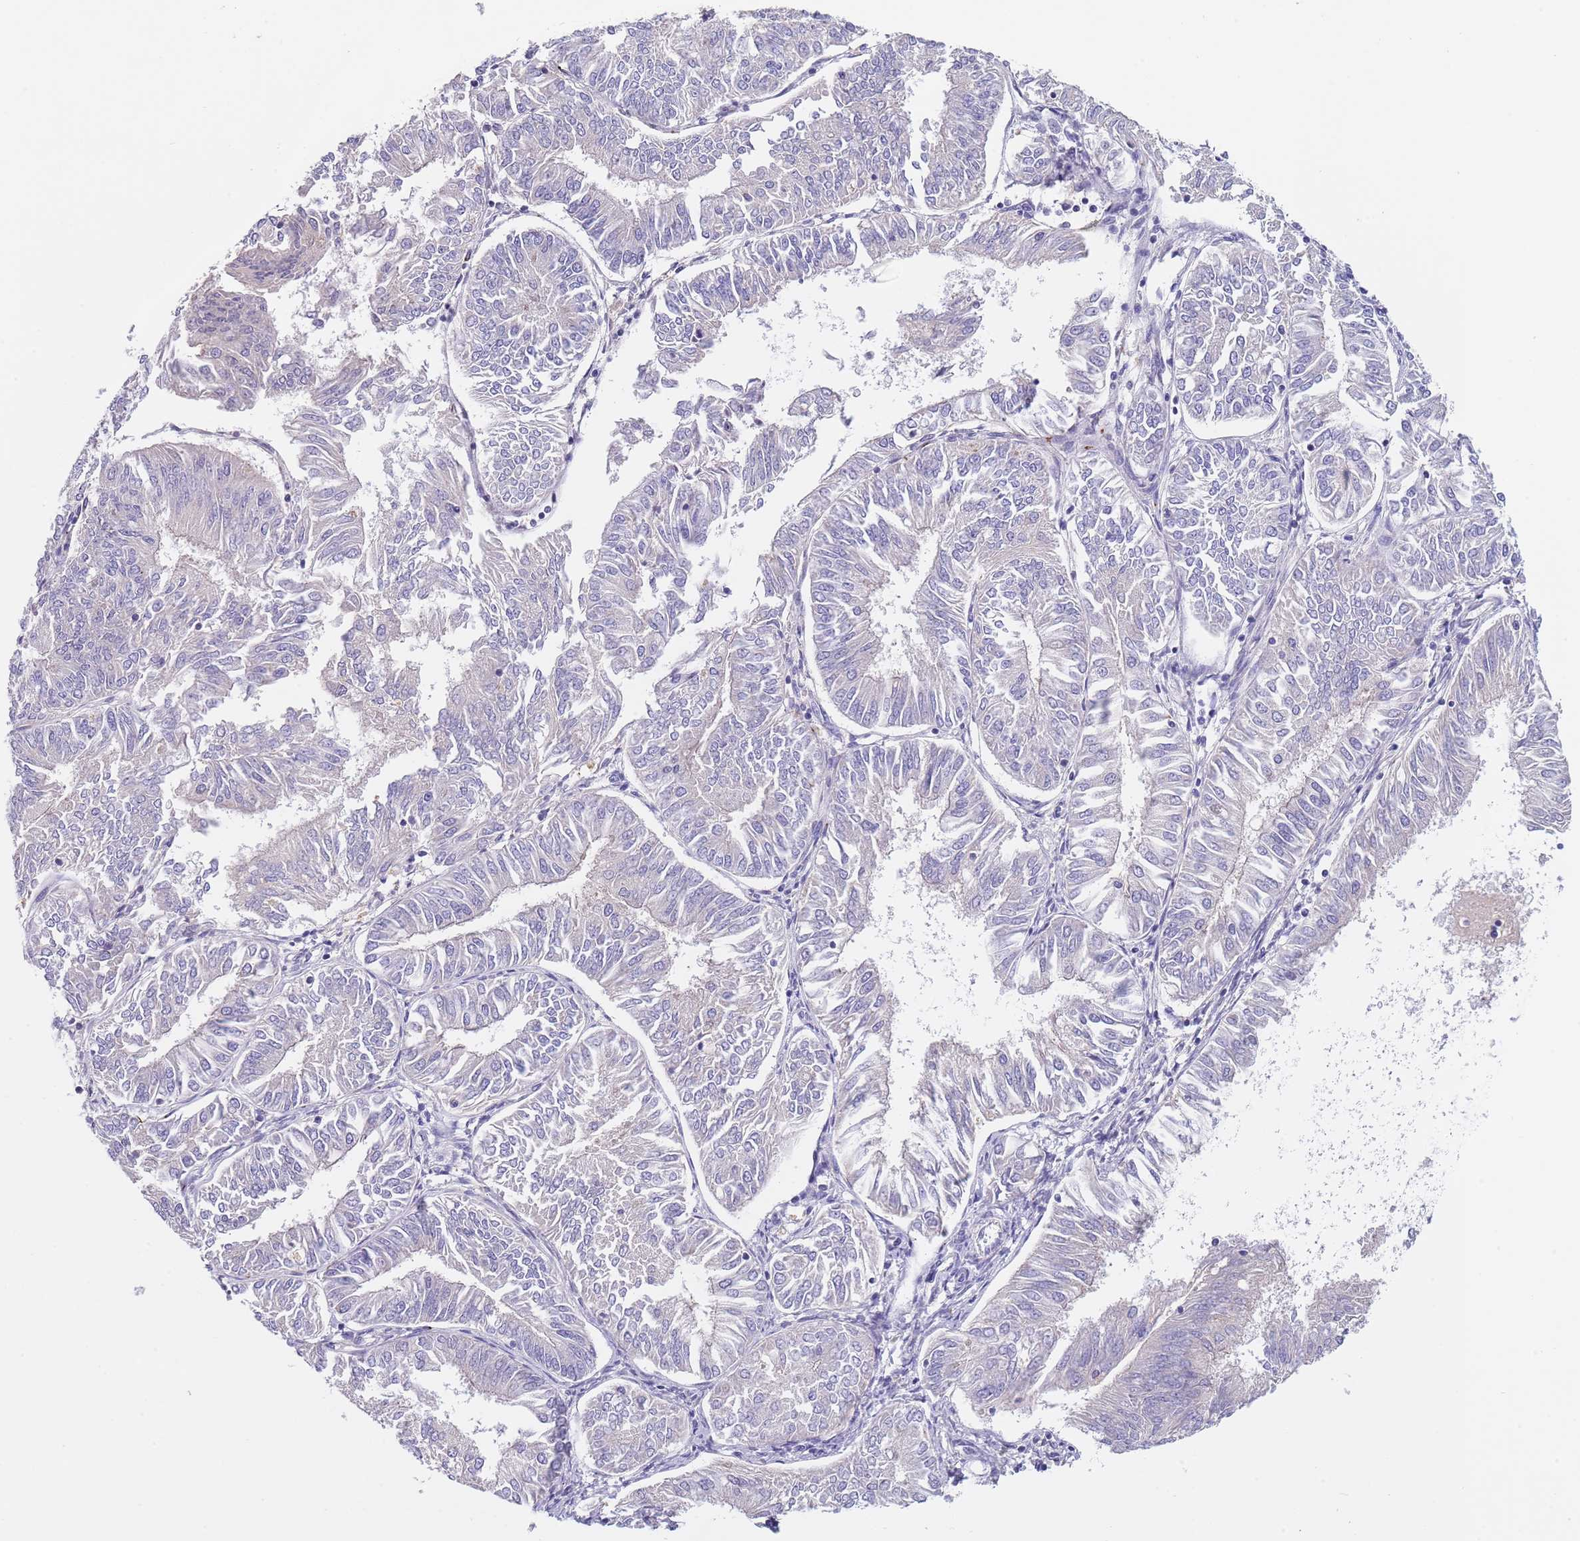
{"staining": {"intensity": "negative", "quantity": "none", "location": "none"}, "tissue": "endometrial cancer", "cell_type": "Tumor cells", "image_type": "cancer", "snomed": [{"axis": "morphology", "description": "Adenocarcinoma, NOS"}, {"axis": "topography", "description": "Endometrium"}], "caption": "Tumor cells show no significant expression in endometrial adenocarcinoma.", "gene": "MAN1C1", "patient": {"sex": "female", "age": 58}}